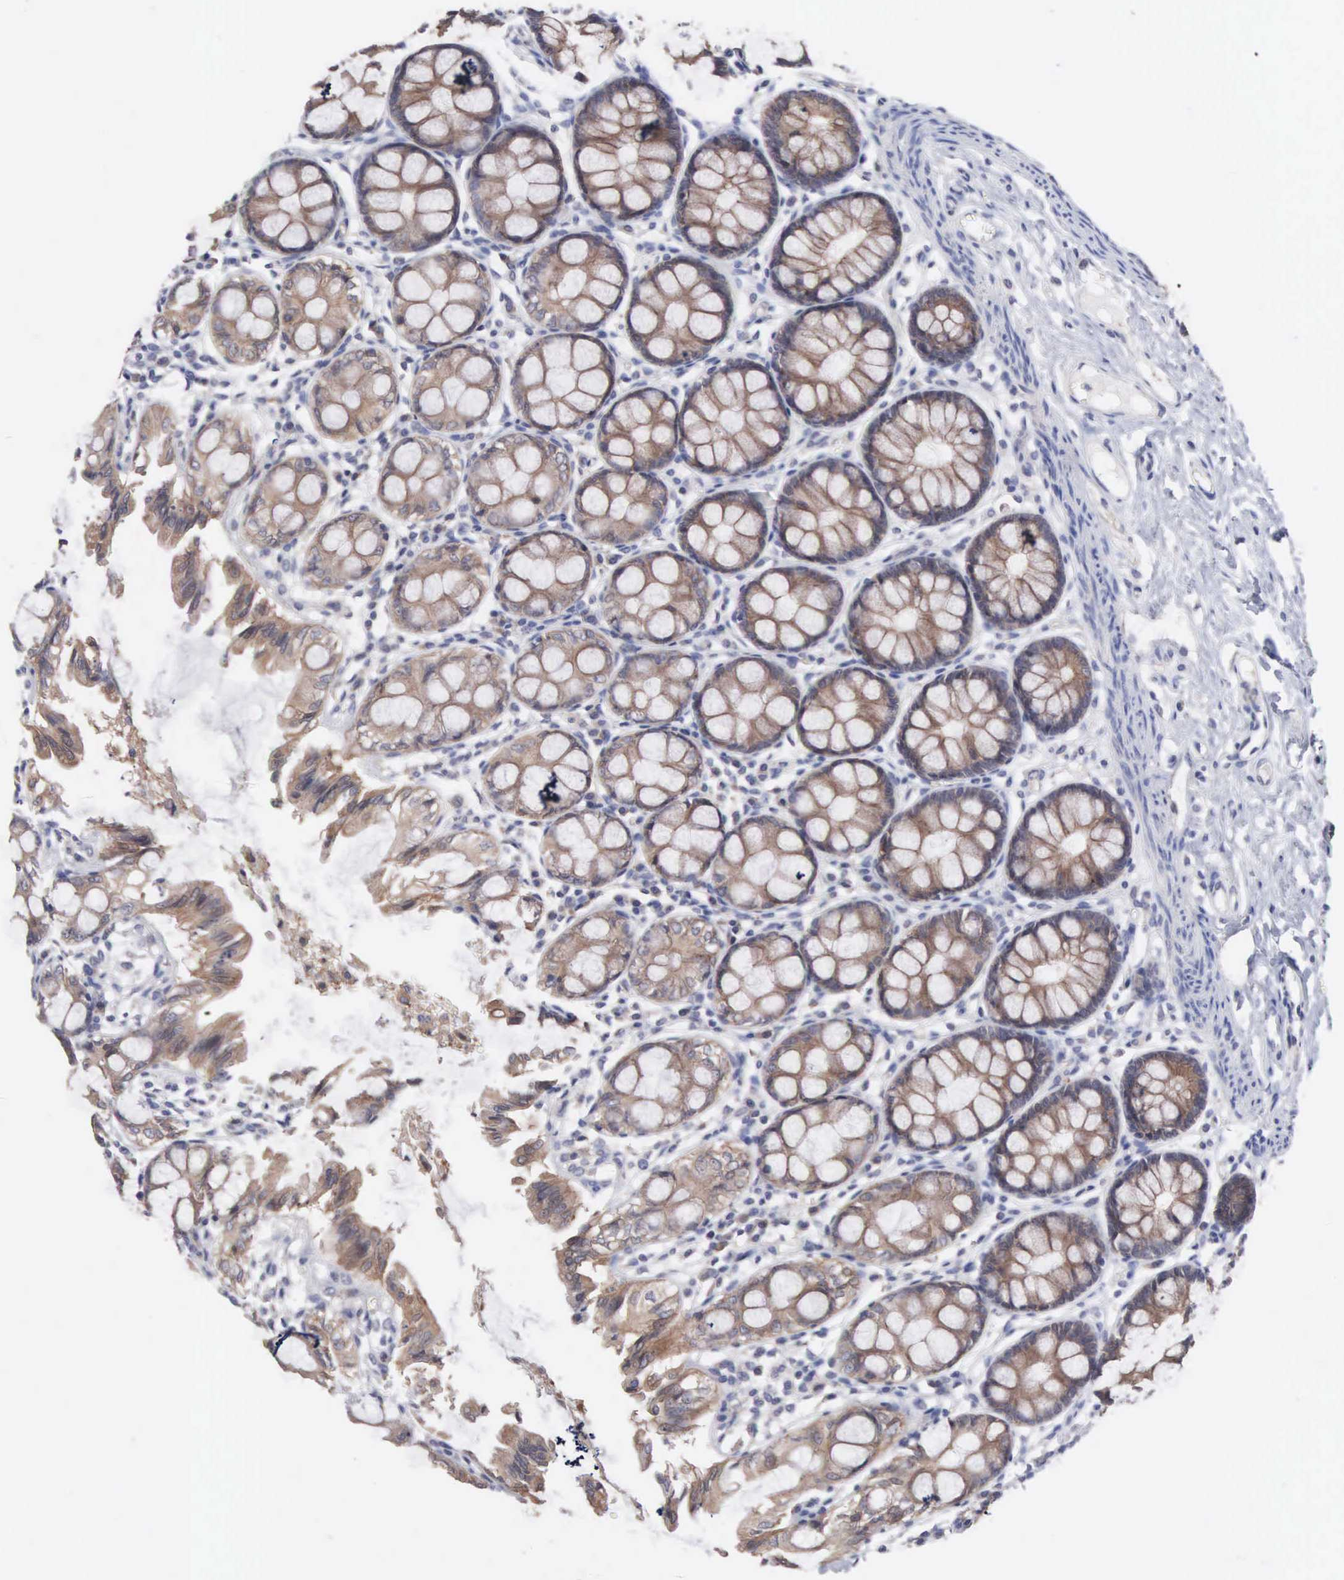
{"staining": {"intensity": "weak", "quantity": "<25%", "location": "cytoplasmic/membranous"}, "tissue": "colon", "cell_type": "Endothelial cells", "image_type": "normal", "snomed": [{"axis": "morphology", "description": "Normal tissue, NOS"}, {"axis": "topography", "description": "Colon"}], "caption": "IHC micrograph of unremarkable colon stained for a protein (brown), which shows no staining in endothelial cells. The staining is performed using DAB brown chromogen with nuclei counter-stained in using hematoxylin.", "gene": "INF2", "patient": {"sex": "male", "age": 54}}